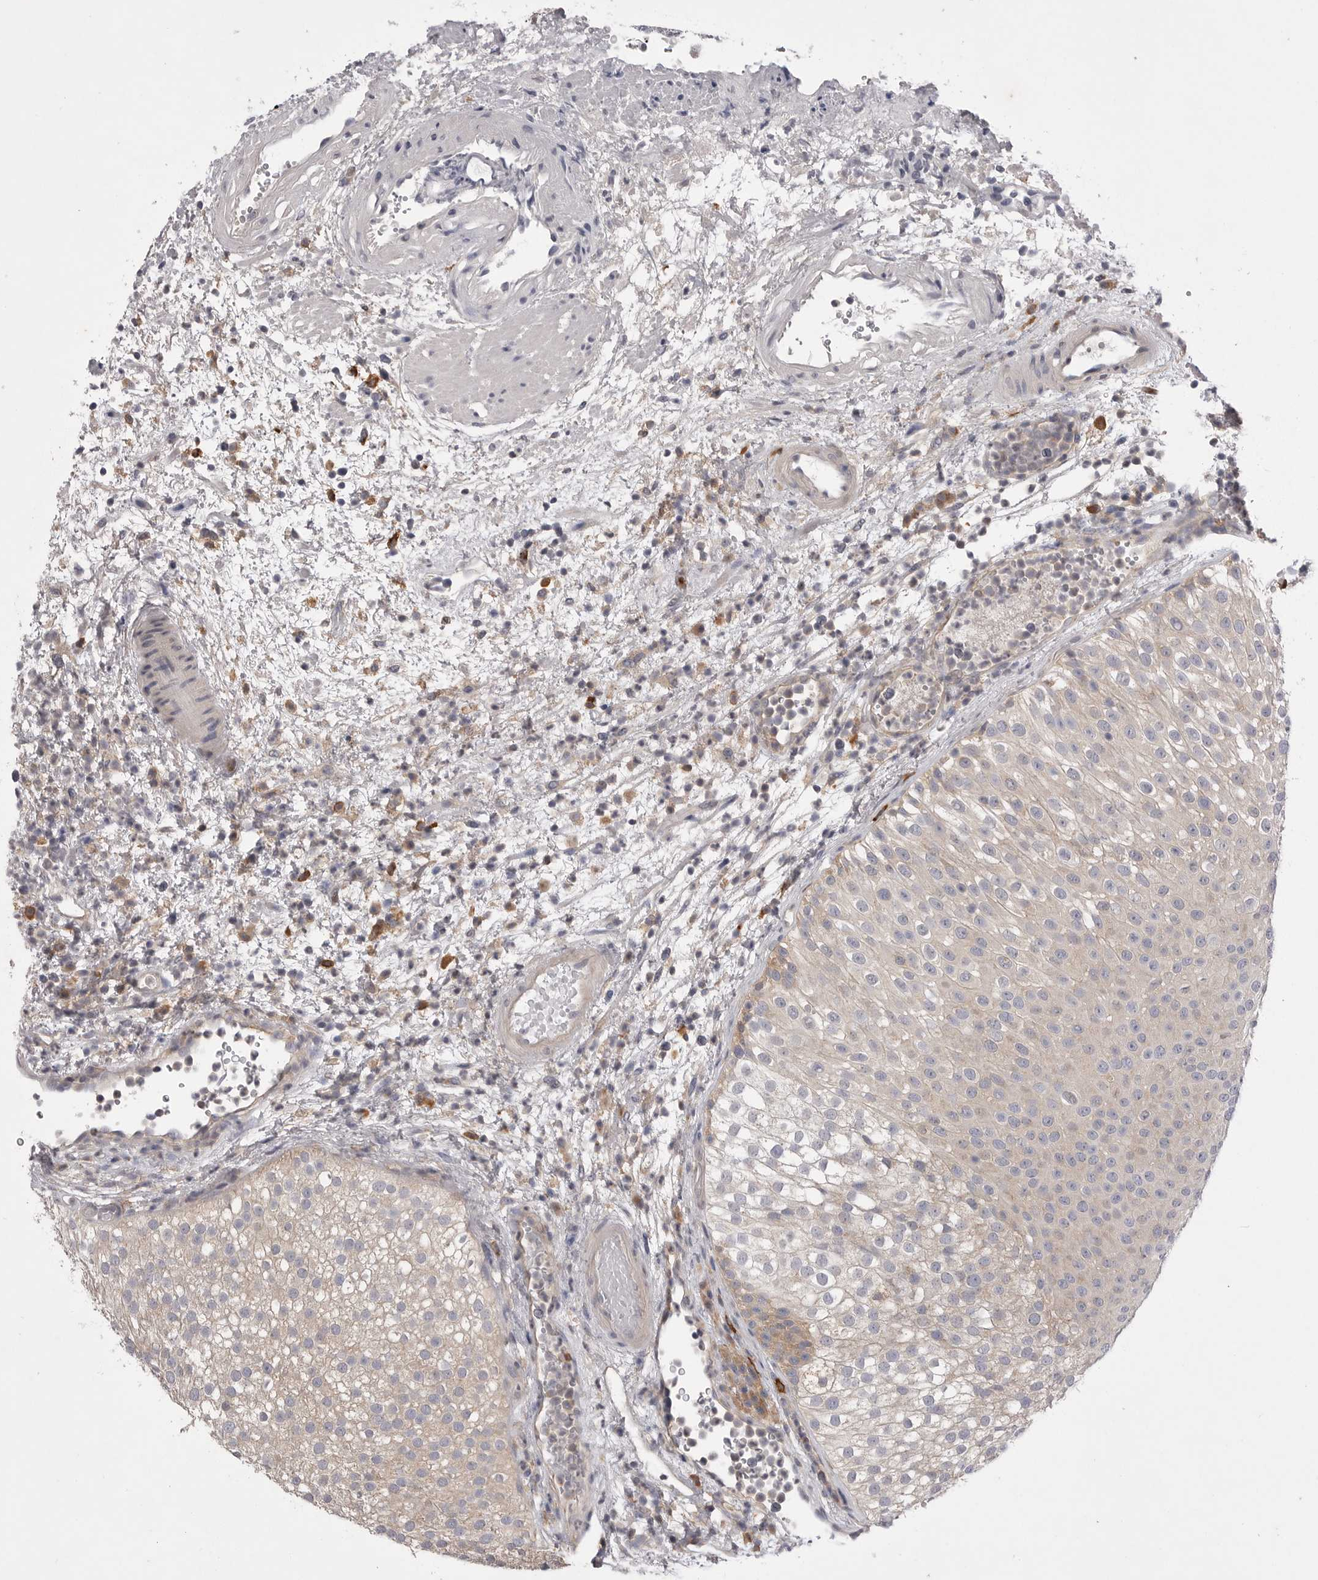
{"staining": {"intensity": "weak", "quantity": "<25%", "location": "cytoplasmic/membranous"}, "tissue": "urothelial cancer", "cell_type": "Tumor cells", "image_type": "cancer", "snomed": [{"axis": "morphology", "description": "Urothelial carcinoma, Low grade"}, {"axis": "topography", "description": "Urinary bladder"}], "caption": "High power microscopy photomicrograph of an immunohistochemistry micrograph of low-grade urothelial carcinoma, revealing no significant staining in tumor cells.", "gene": "VAC14", "patient": {"sex": "male", "age": 78}}